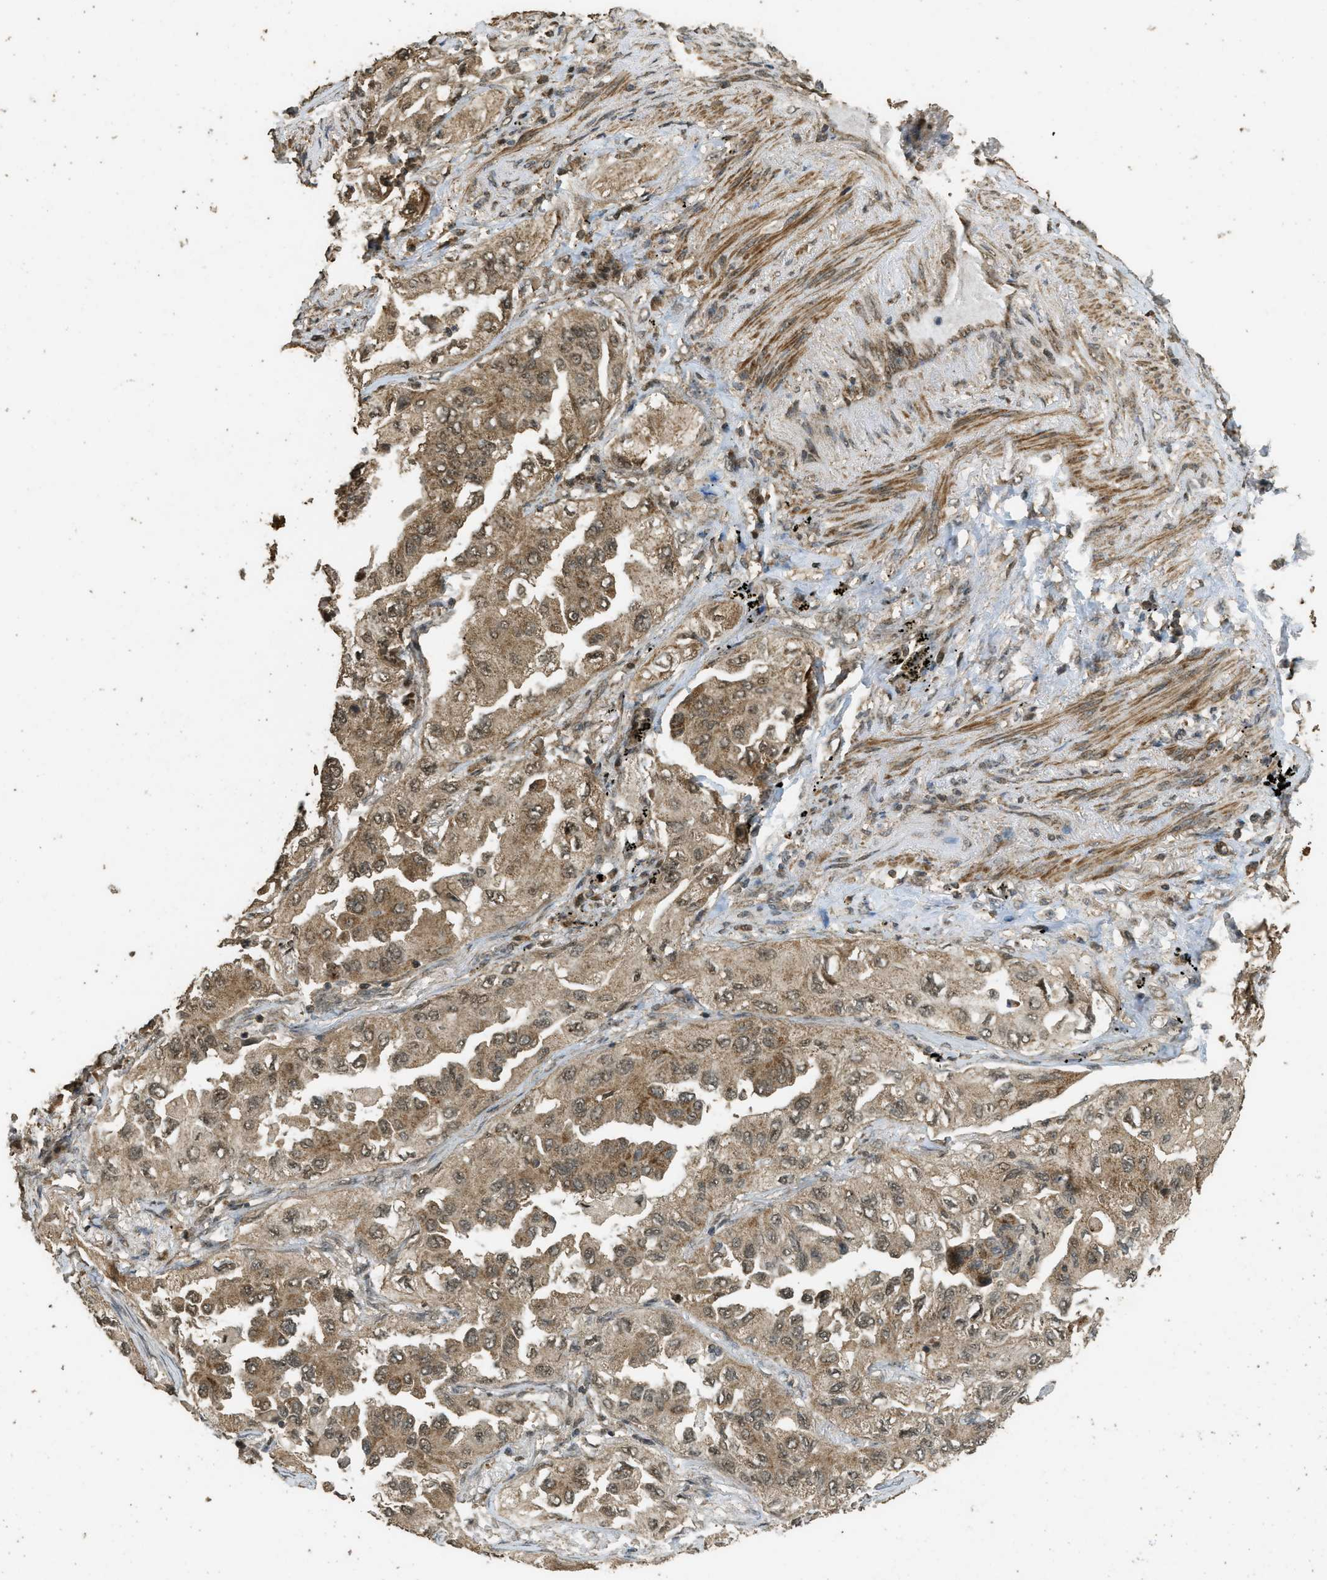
{"staining": {"intensity": "moderate", "quantity": ">75%", "location": "cytoplasmic/membranous,nuclear"}, "tissue": "lung cancer", "cell_type": "Tumor cells", "image_type": "cancer", "snomed": [{"axis": "morphology", "description": "Adenocarcinoma, NOS"}, {"axis": "topography", "description": "Lung"}], "caption": "Tumor cells exhibit moderate cytoplasmic/membranous and nuclear expression in about >75% of cells in lung cancer (adenocarcinoma). The protein is shown in brown color, while the nuclei are stained blue.", "gene": "CTPS1", "patient": {"sex": "female", "age": 65}}